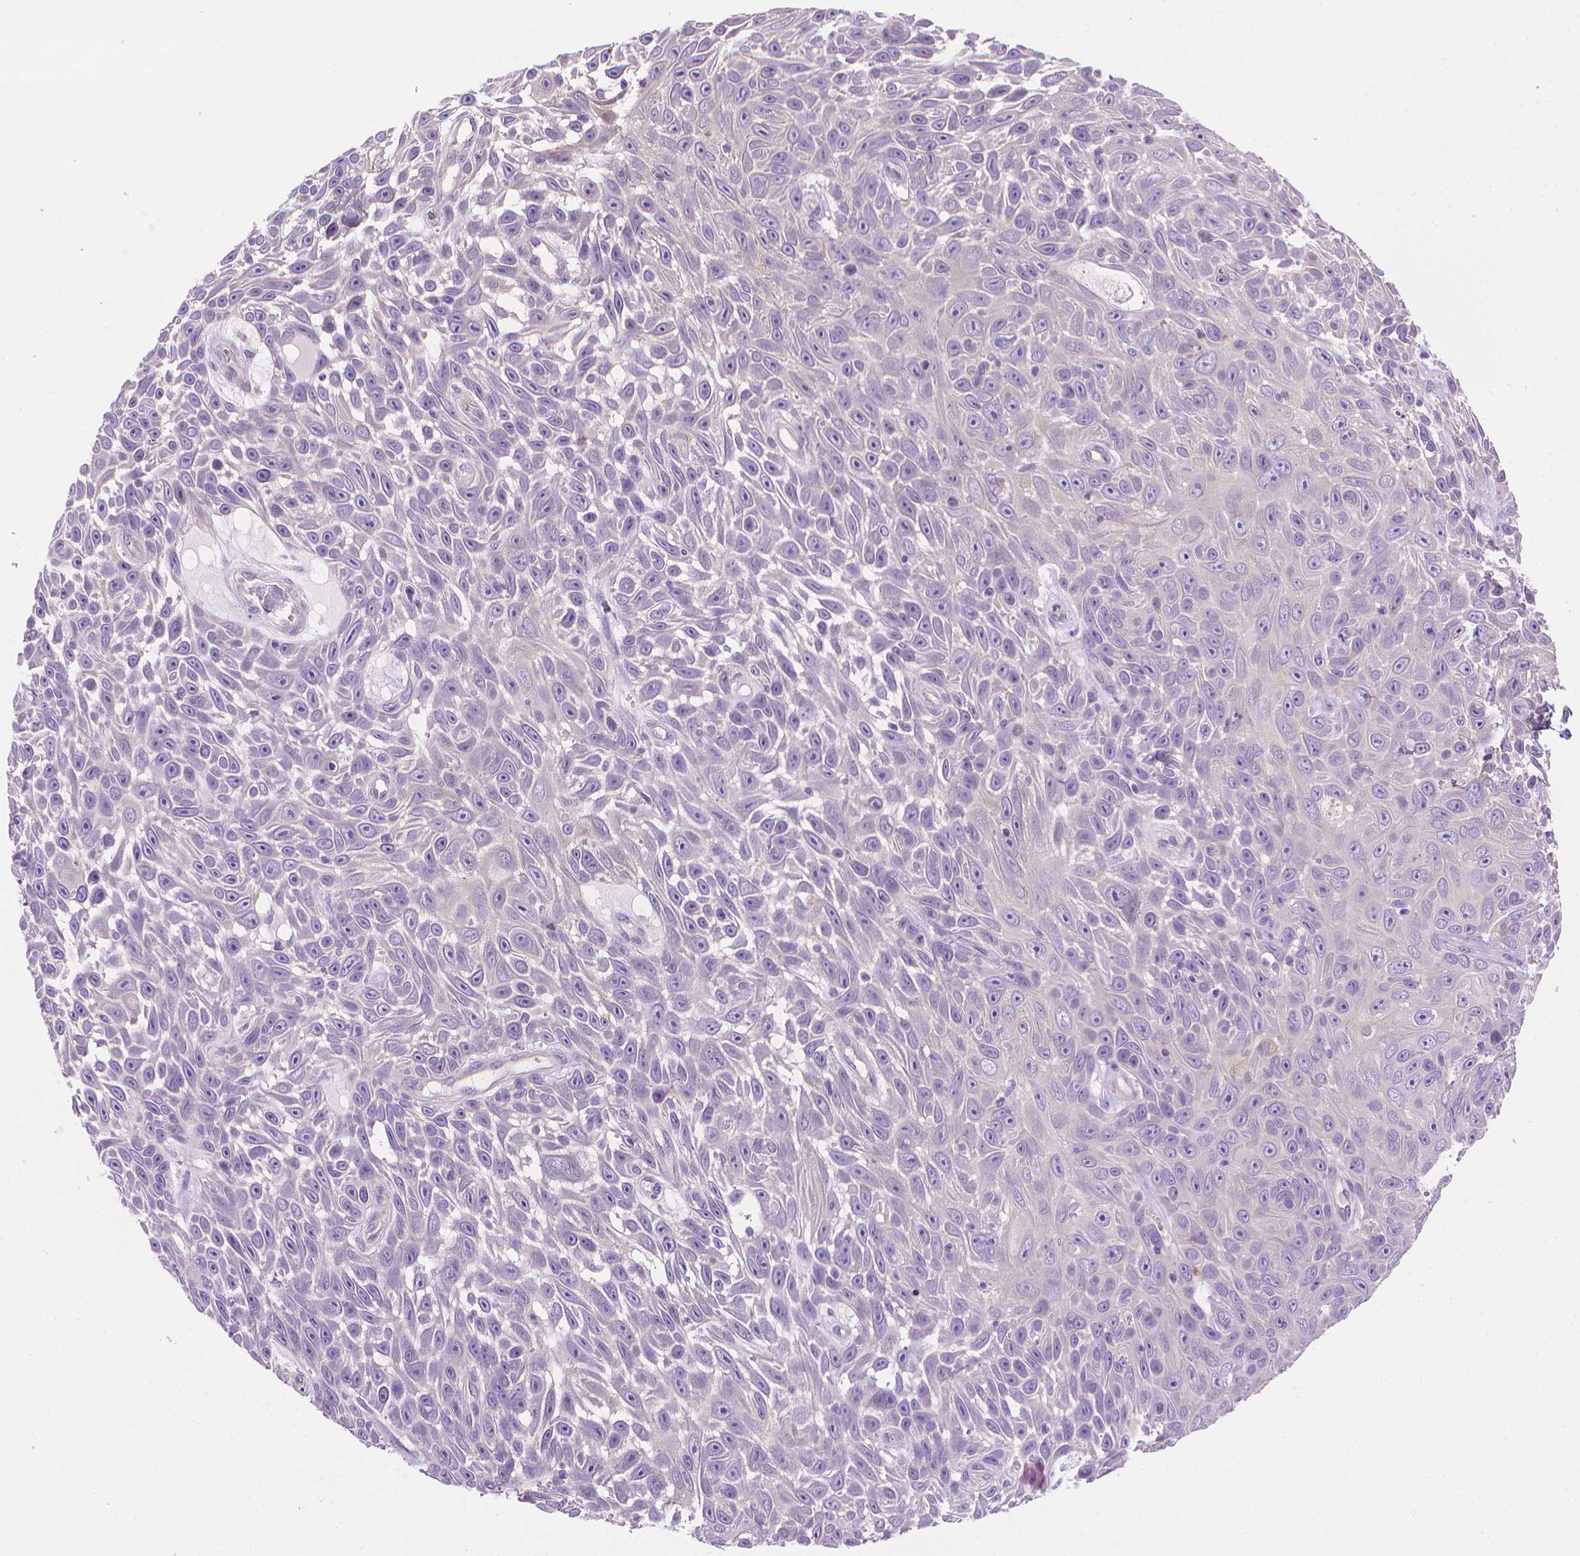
{"staining": {"intensity": "negative", "quantity": "none", "location": "none"}, "tissue": "skin cancer", "cell_type": "Tumor cells", "image_type": "cancer", "snomed": [{"axis": "morphology", "description": "Squamous cell carcinoma, NOS"}, {"axis": "topography", "description": "Skin"}], "caption": "The IHC image has no significant positivity in tumor cells of skin squamous cell carcinoma tissue.", "gene": "FASN", "patient": {"sex": "male", "age": 82}}